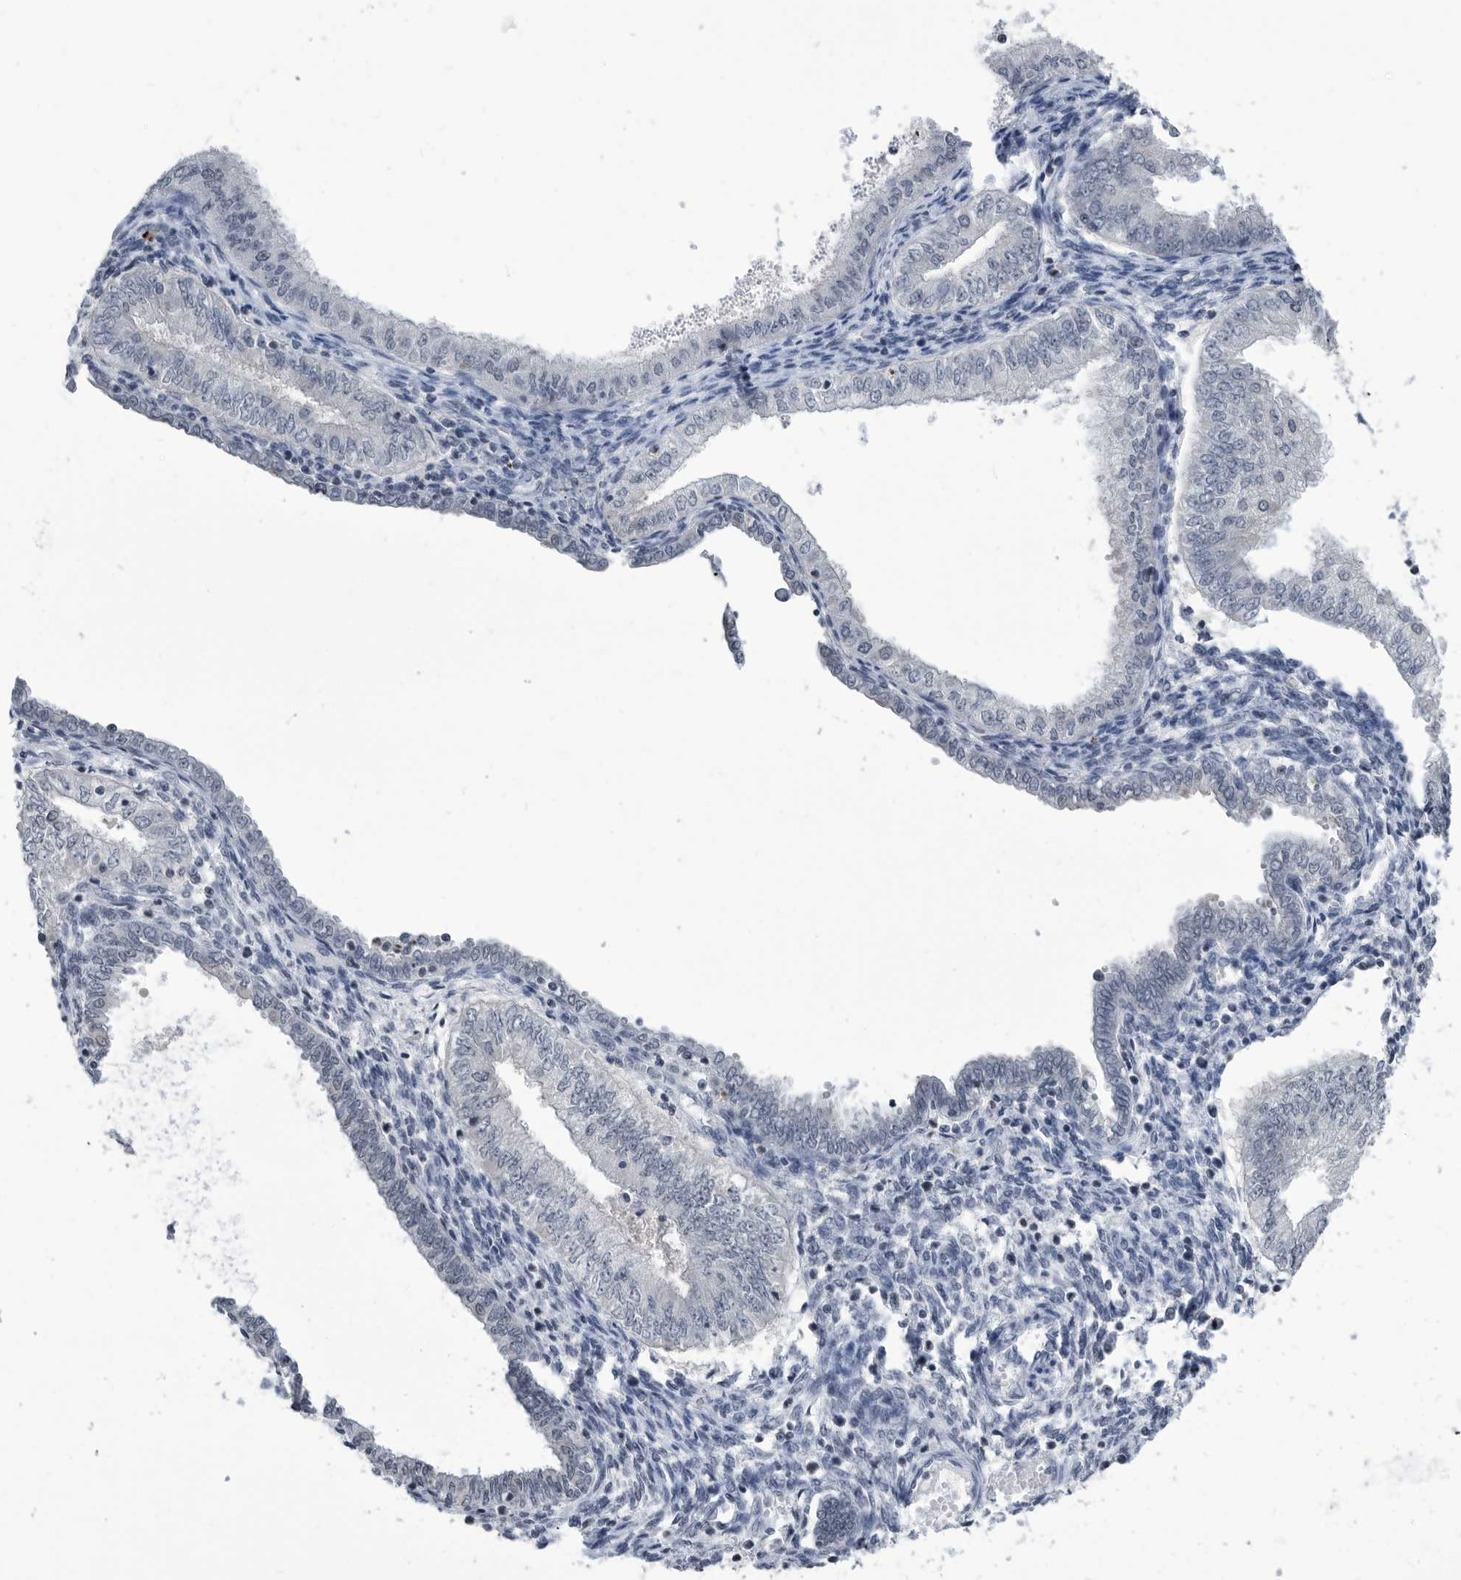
{"staining": {"intensity": "negative", "quantity": "none", "location": "none"}, "tissue": "endometrial cancer", "cell_type": "Tumor cells", "image_type": "cancer", "snomed": [{"axis": "morphology", "description": "Normal tissue, NOS"}, {"axis": "morphology", "description": "Adenocarcinoma, NOS"}, {"axis": "topography", "description": "Endometrium"}], "caption": "This is a photomicrograph of IHC staining of endometrial cancer, which shows no staining in tumor cells.", "gene": "TSTD1", "patient": {"sex": "female", "age": 53}}